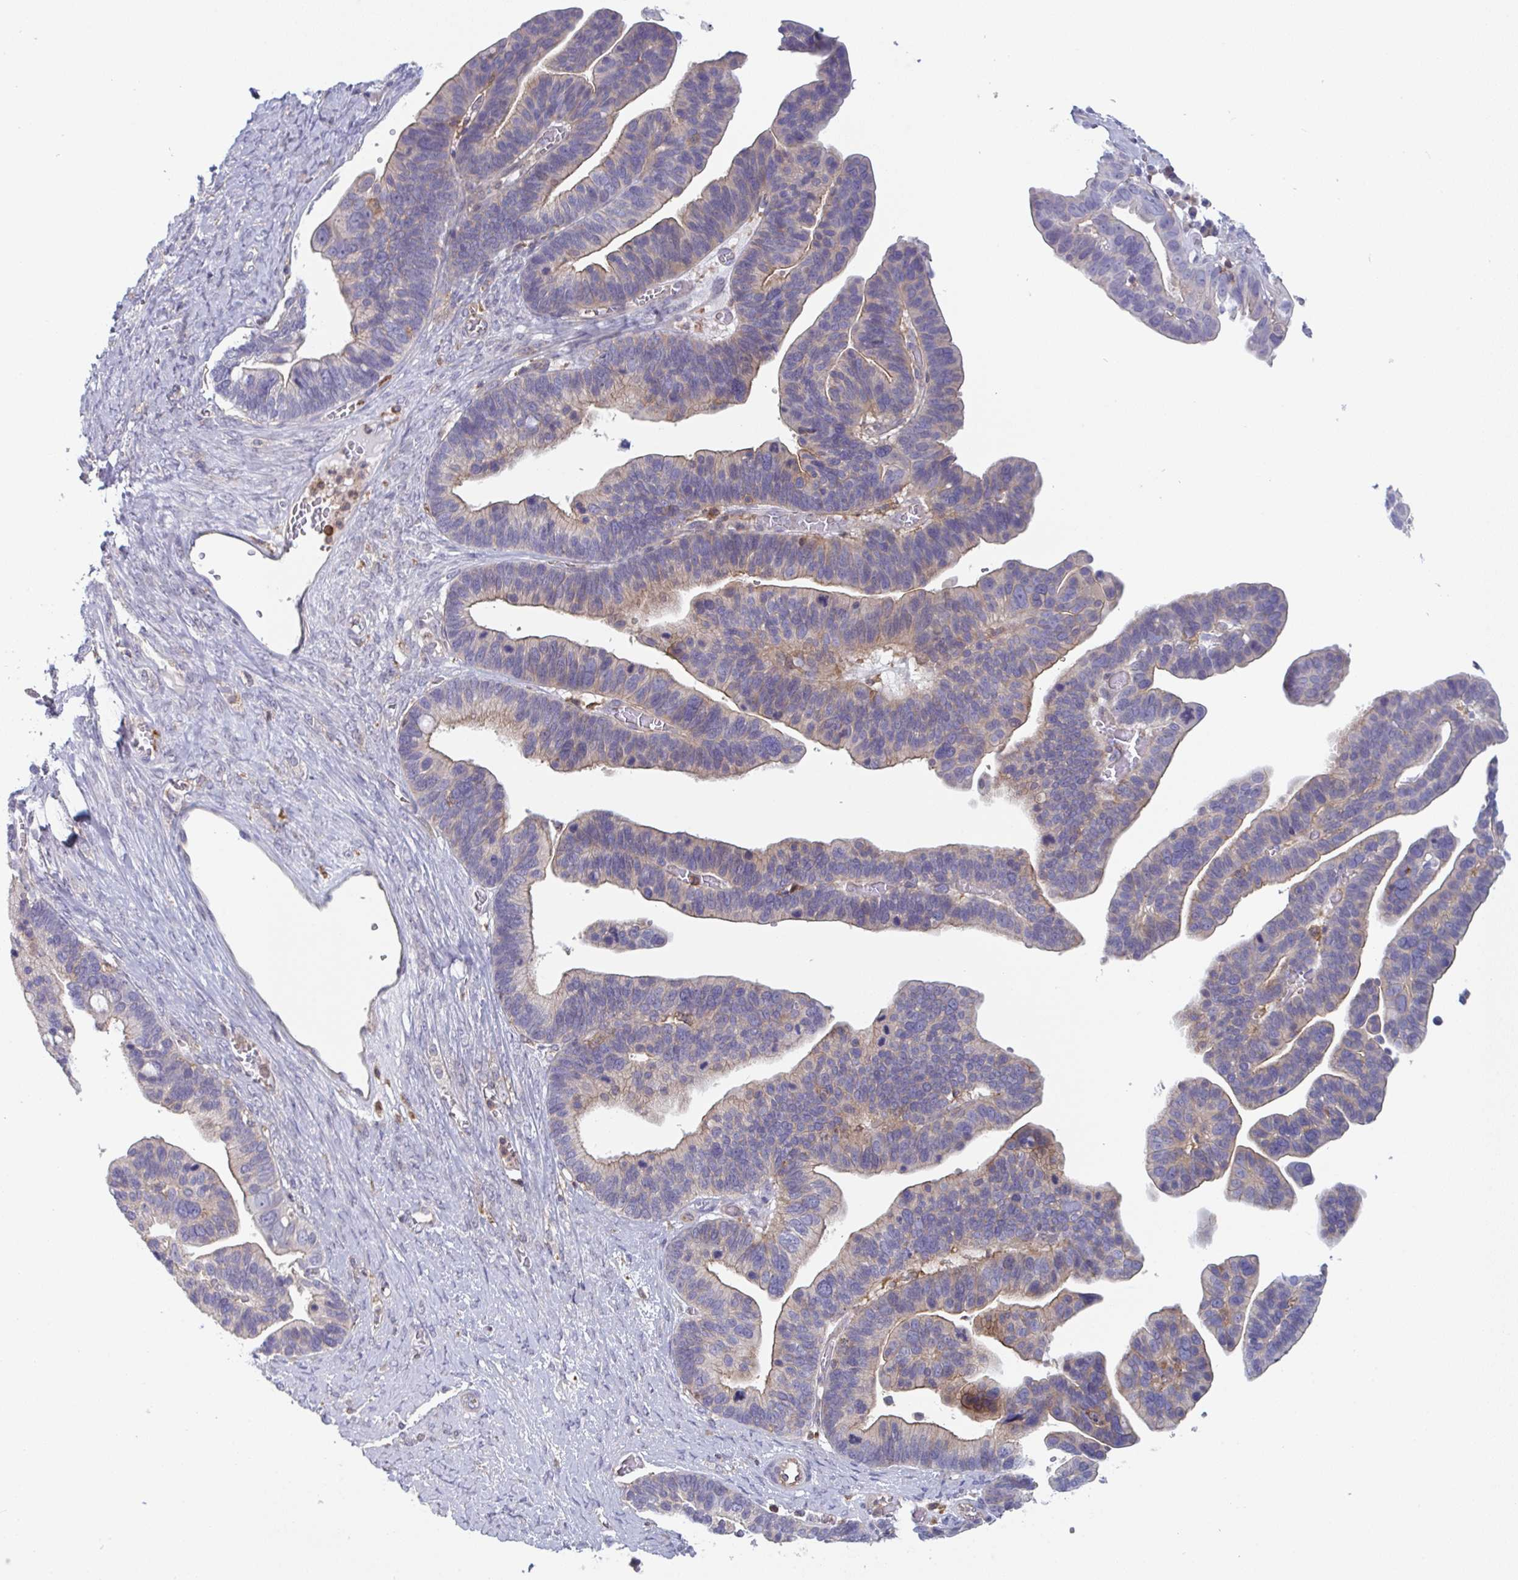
{"staining": {"intensity": "weak", "quantity": "25%-75%", "location": "cytoplasmic/membranous"}, "tissue": "ovarian cancer", "cell_type": "Tumor cells", "image_type": "cancer", "snomed": [{"axis": "morphology", "description": "Cystadenocarcinoma, serous, NOS"}, {"axis": "topography", "description": "Ovary"}], "caption": "This micrograph displays immunohistochemistry (IHC) staining of ovarian cancer, with low weak cytoplasmic/membranous expression in approximately 25%-75% of tumor cells.", "gene": "DISP2", "patient": {"sex": "female", "age": 56}}